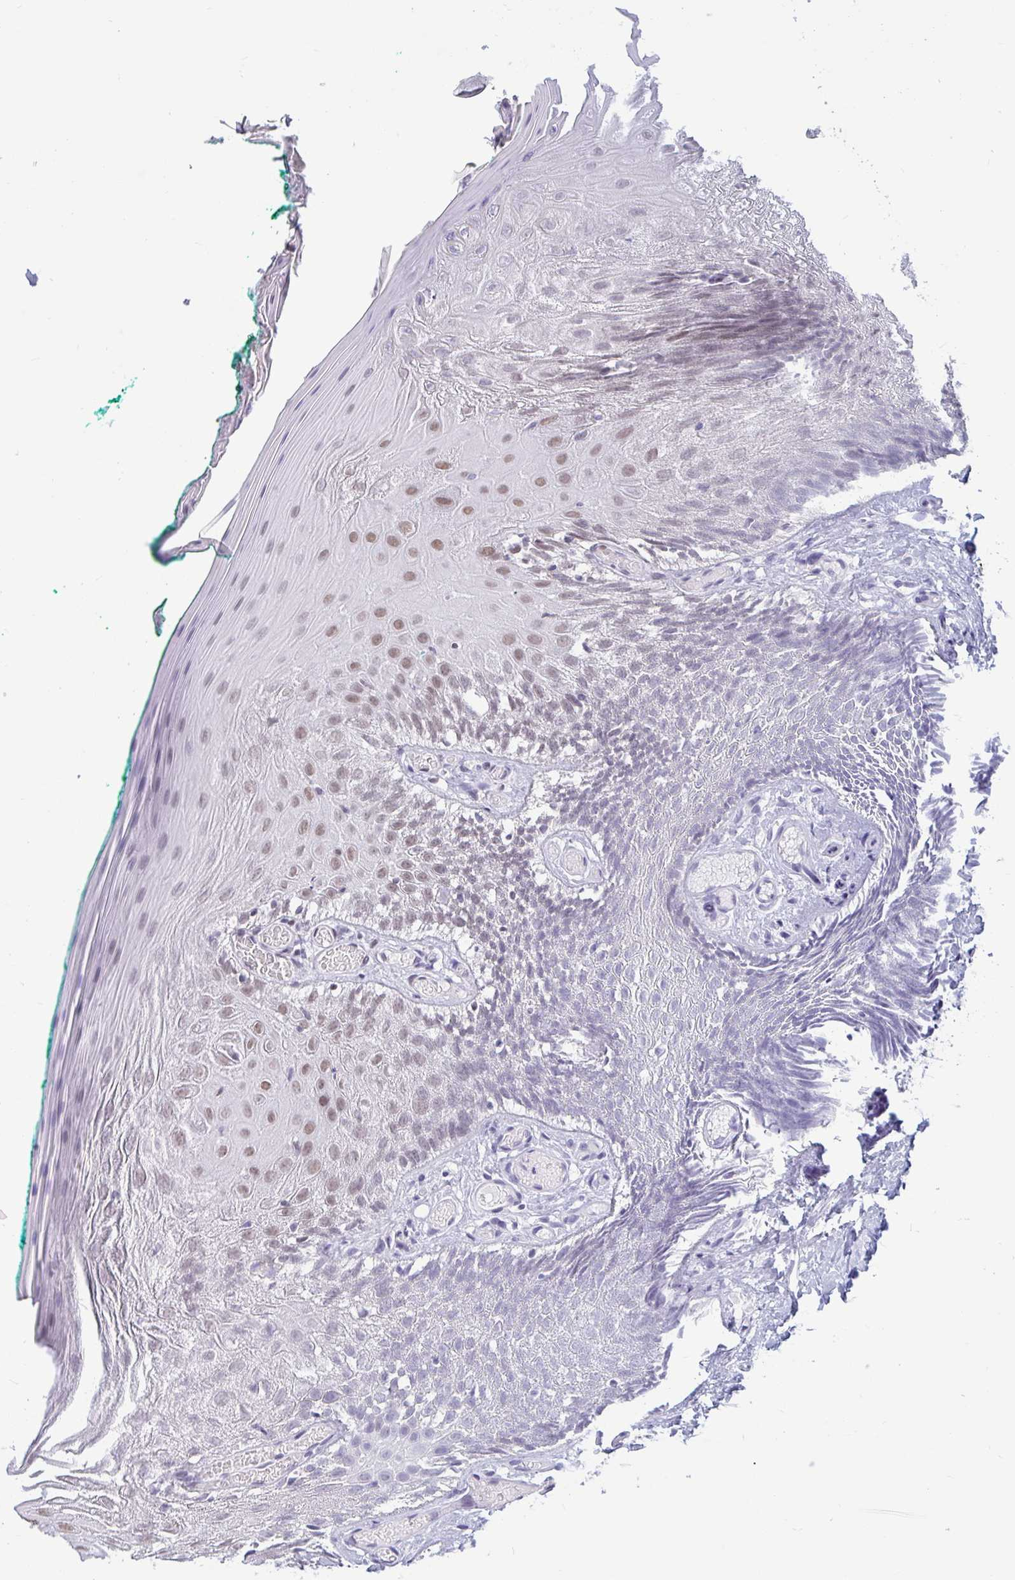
{"staining": {"intensity": "moderate", "quantity": "25%-75%", "location": "nuclear"}, "tissue": "oral mucosa", "cell_type": "Squamous epithelial cells", "image_type": "normal", "snomed": [{"axis": "morphology", "description": "Normal tissue, NOS"}, {"axis": "topography", "description": "Oral tissue"}], "caption": "Squamous epithelial cells display medium levels of moderate nuclear staining in approximately 25%-75% of cells in unremarkable oral mucosa. (Stains: DAB (3,3'-diaminobenzidine) in brown, nuclei in blue, Microscopy: brightfield microscopy at high magnification).", "gene": "CBFA2T2", "patient": {"sex": "female", "age": 40}}